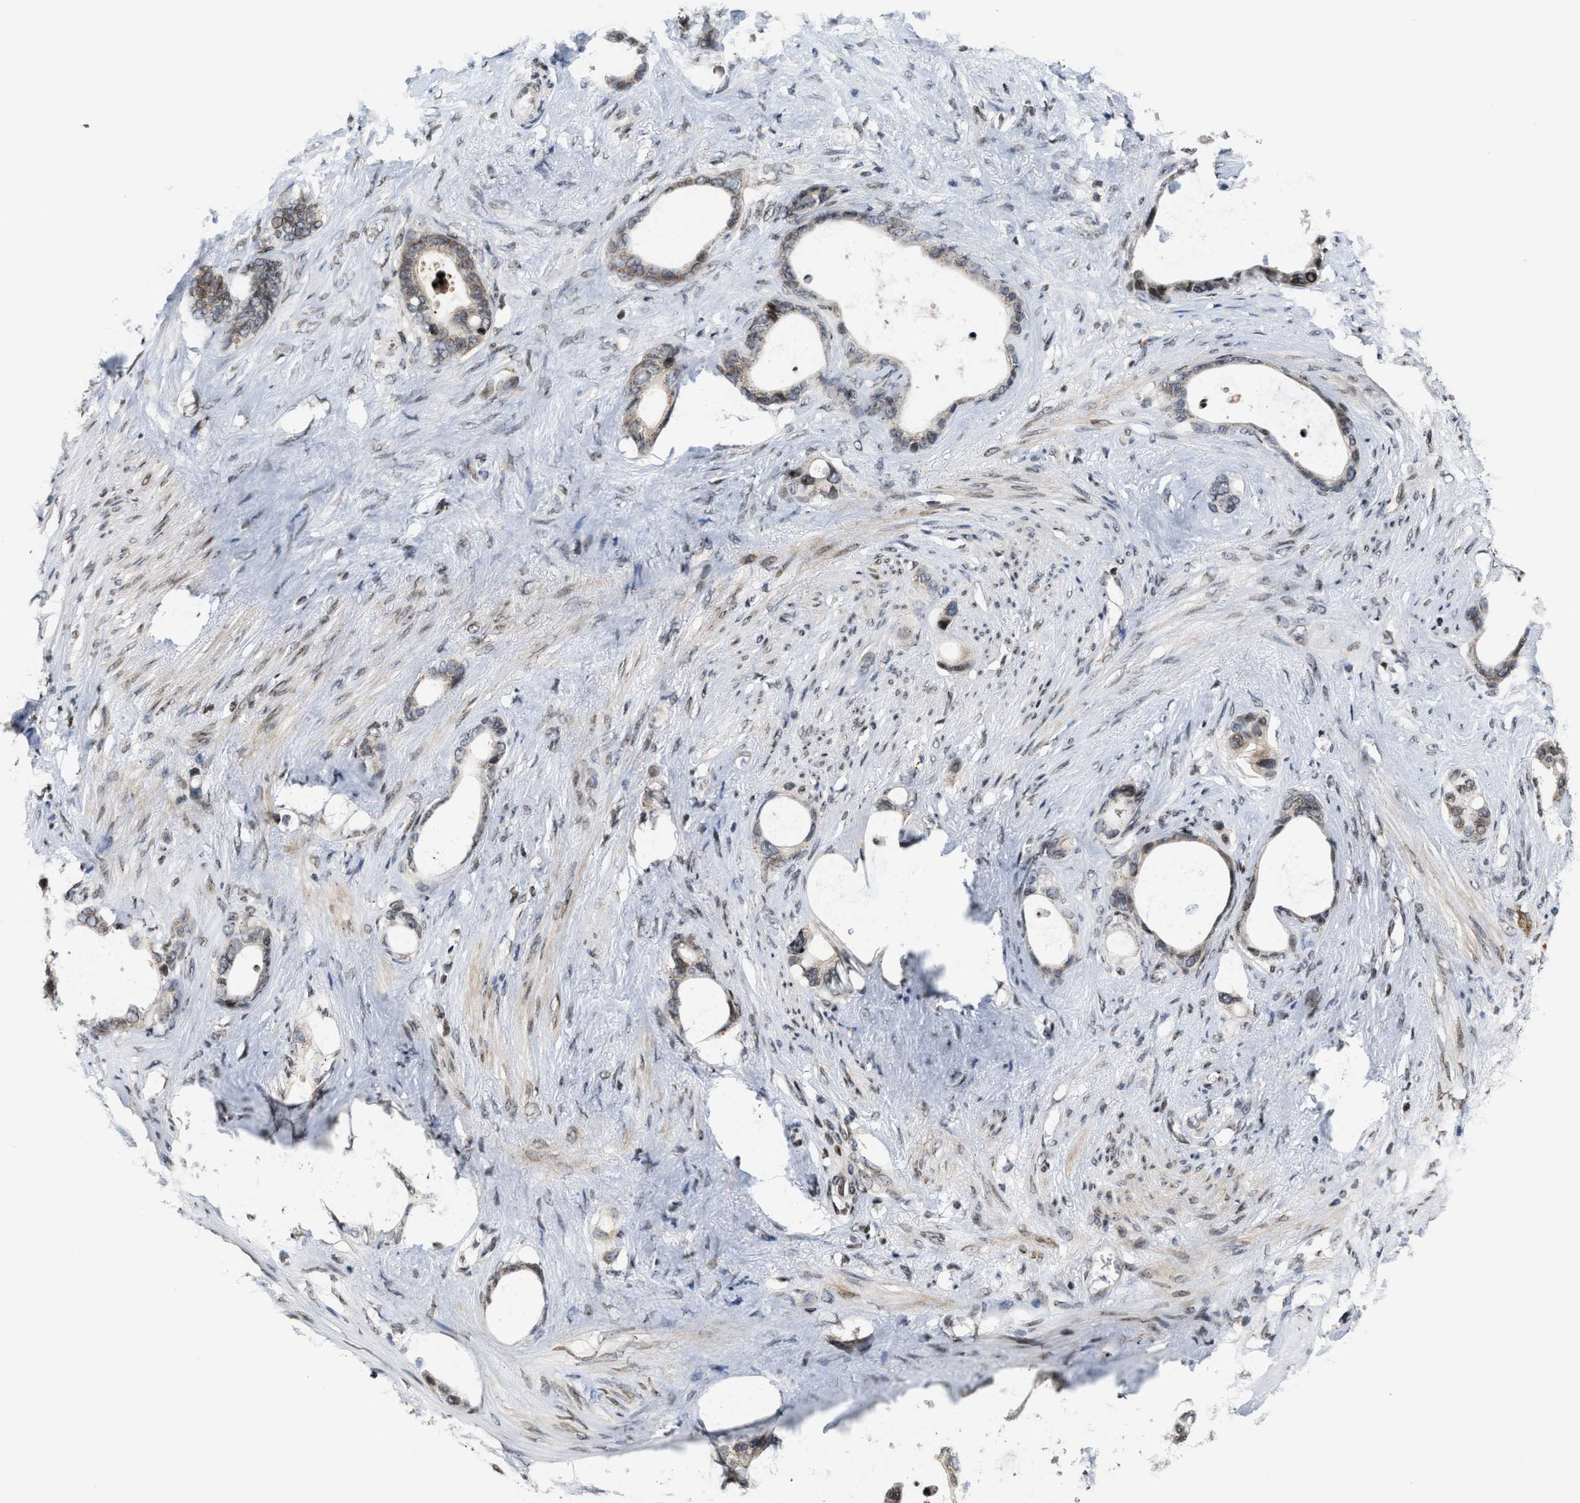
{"staining": {"intensity": "weak", "quantity": ">75%", "location": "cytoplasmic/membranous"}, "tissue": "stomach cancer", "cell_type": "Tumor cells", "image_type": "cancer", "snomed": [{"axis": "morphology", "description": "Adenocarcinoma, NOS"}, {"axis": "topography", "description": "Stomach"}], "caption": "Protein staining shows weak cytoplasmic/membranous positivity in approximately >75% of tumor cells in stomach adenocarcinoma.", "gene": "PDZD2", "patient": {"sex": "female", "age": 75}}